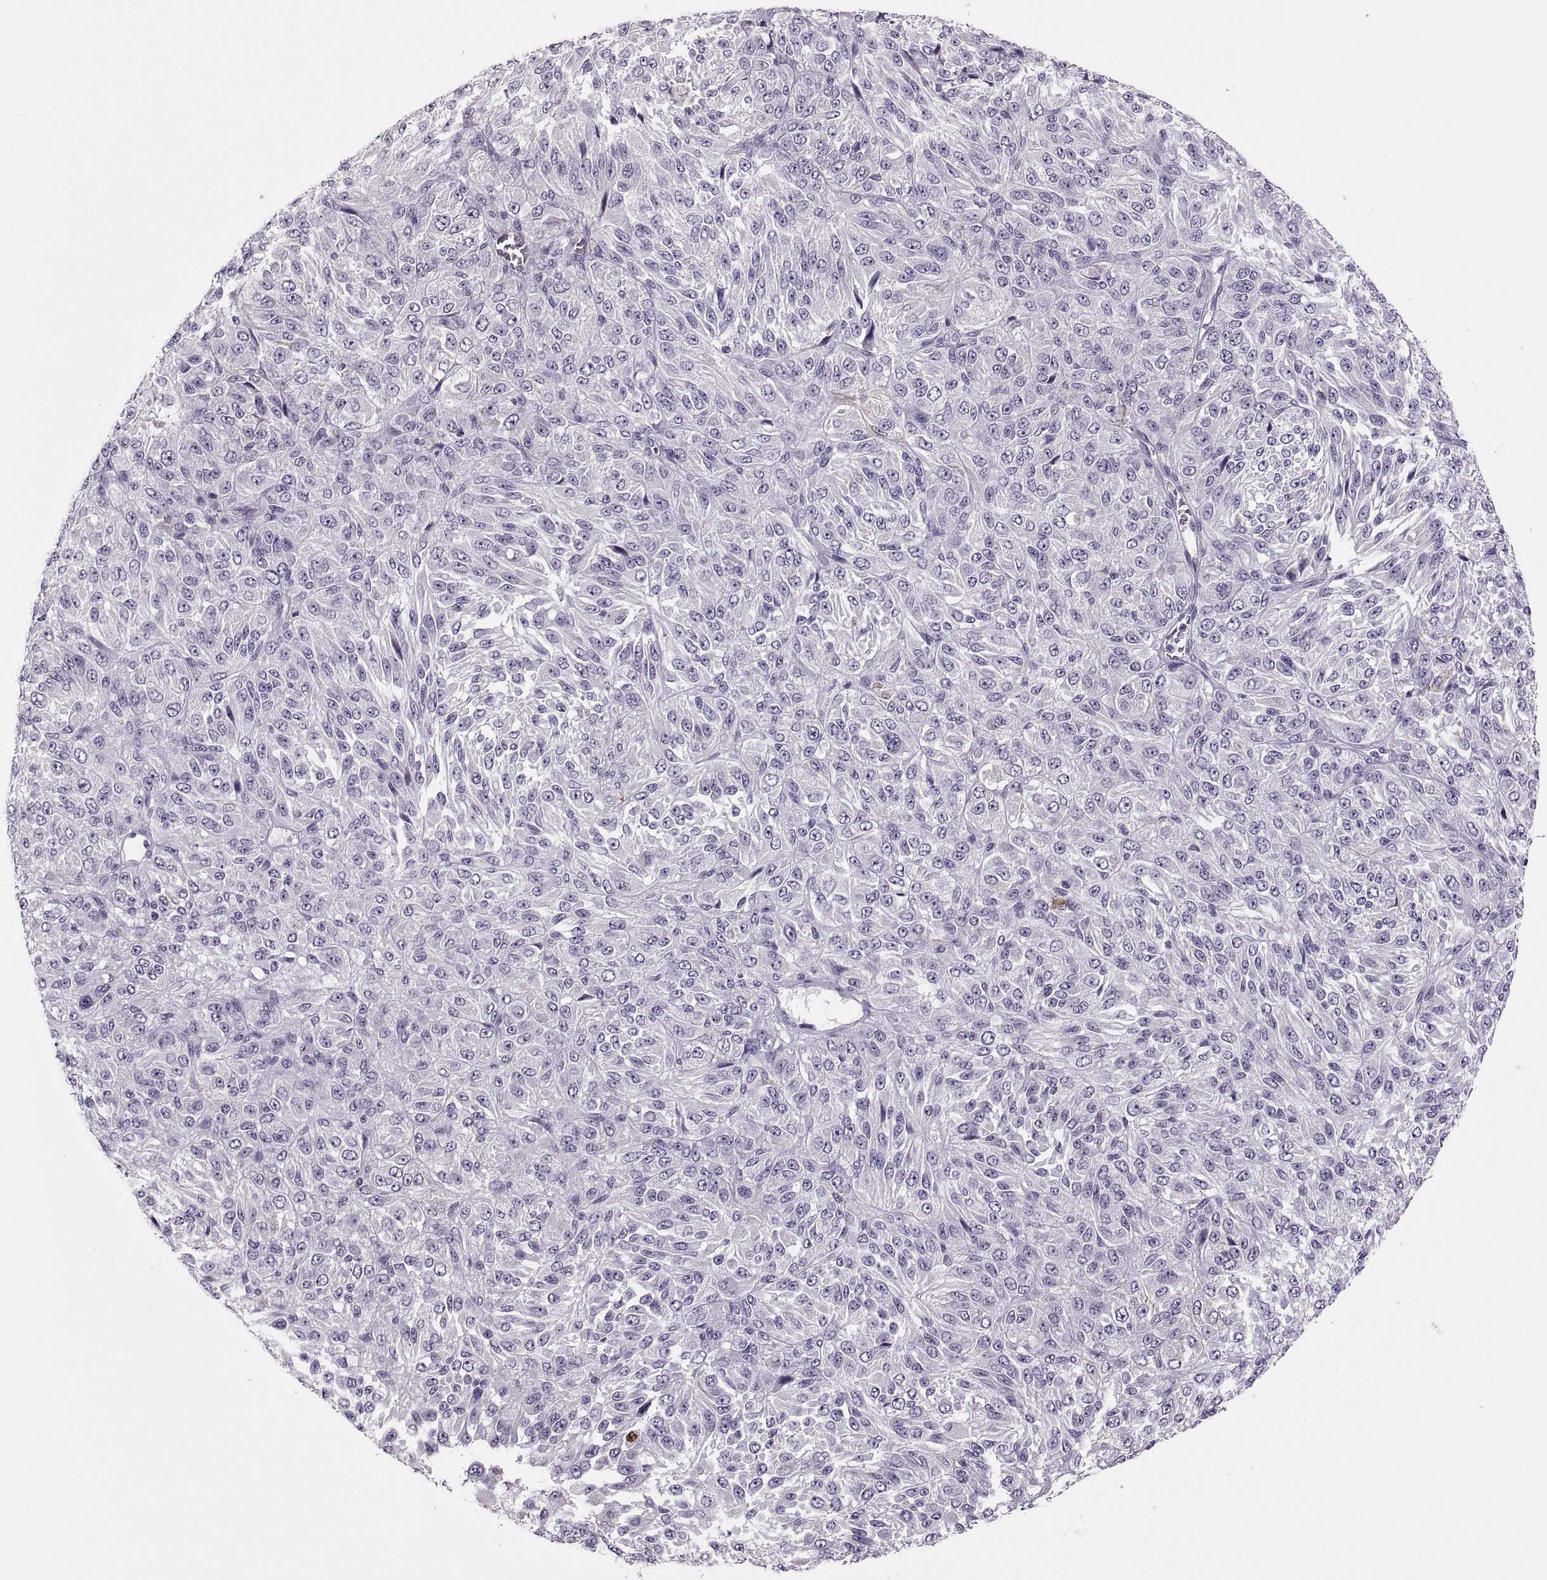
{"staining": {"intensity": "negative", "quantity": "none", "location": "none"}, "tissue": "melanoma", "cell_type": "Tumor cells", "image_type": "cancer", "snomed": [{"axis": "morphology", "description": "Malignant melanoma, Metastatic site"}, {"axis": "topography", "description": "Brain"}], "caption": "Tumor cells show no significant protein expression in malignant melanoma (metastatic site).", "gene": "CHCT1", "patient": {"sex": "female", "age": 56}}